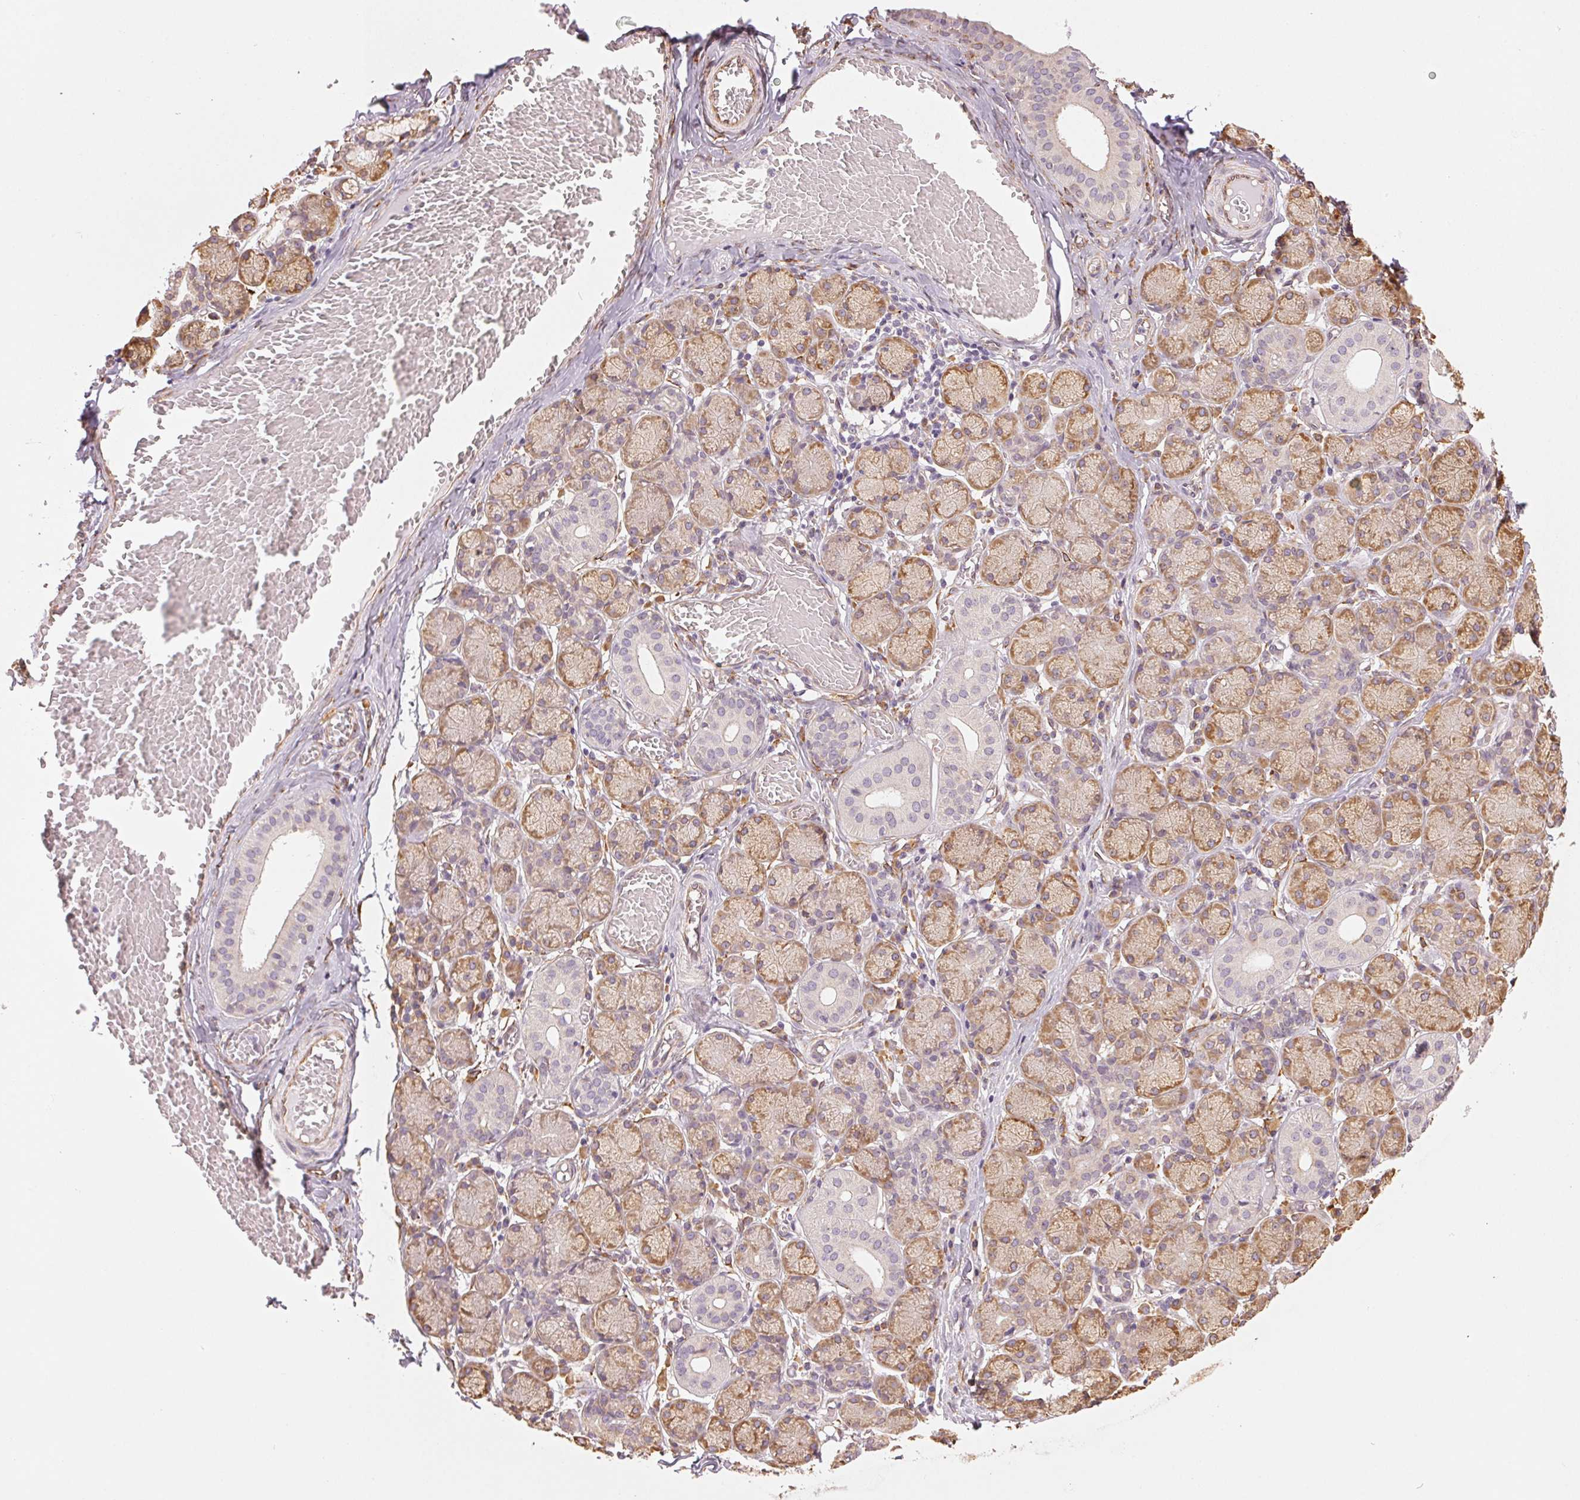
{"staining": {"intensity": "moderate", "quantity": "25%-75%", "location": "cytoplasmic/membranous"}, "tissue": "salivary gland", "cell_type": "Glandular cells", "image_type": "normal", "snomed": [{"axis": "morphology", "description": "Normal tissue, NOS"}, {"axis": "topography", "description": "Salivary gland"}], "caption": "High-power microscopy captured an immunohistochemistry (IHC) photomicrograph of benign salivary gland, revealing moderate cytoplasmic/membranous positivity in about 25%-75% of glandular cells.", "gene": "RCN3", "patient": {"sex": "female", "age": 24}}